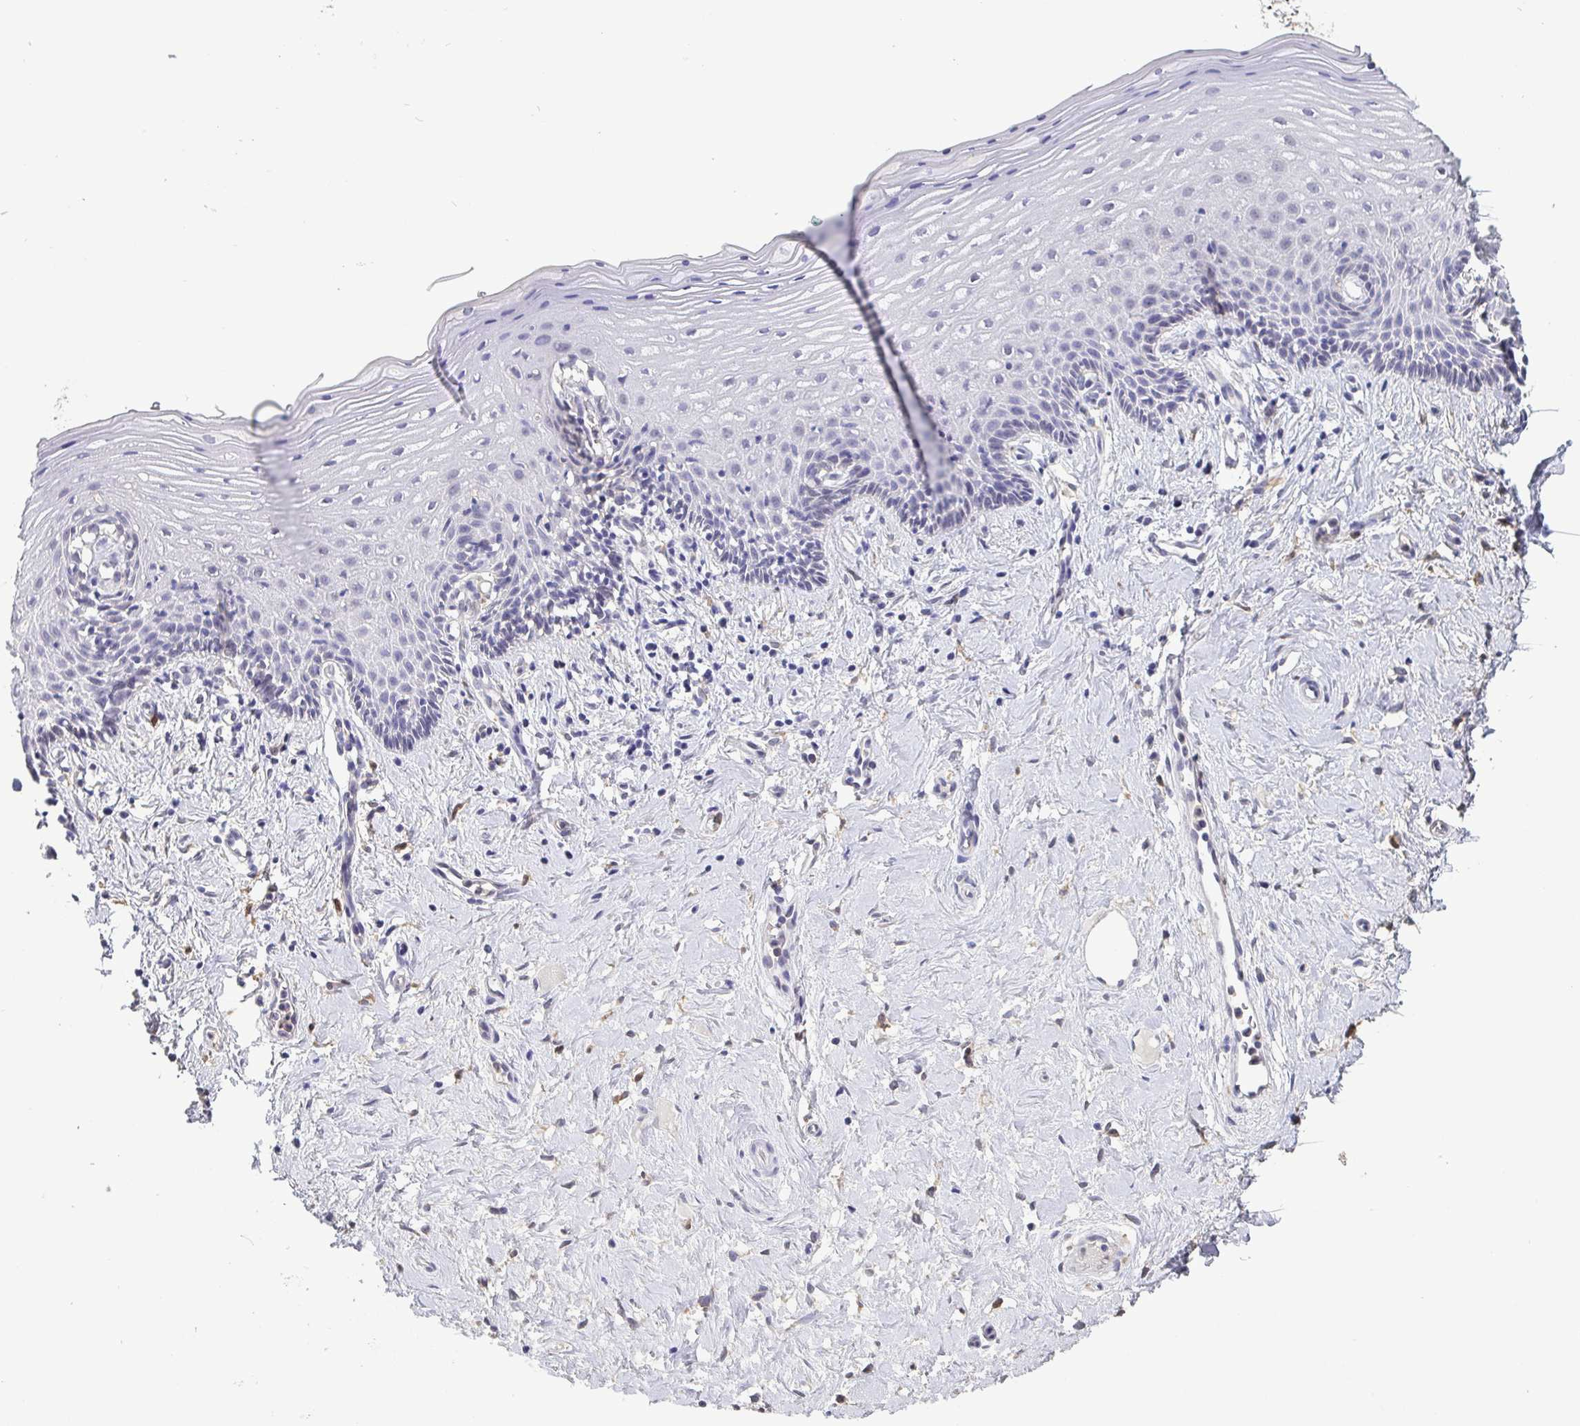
{"staining": {"intensity": "negative", "quantity": "none", "location": "none"}, "tissue": "vagina", "cell_type": "Squamous epithelial cells", "image_type": "normal", "snomed": [{"axis": "morphology", "description": "Normal tissue, NOS"}, {"axis": "topography", "description": "Vagina"}], "caption": "DAB immunohistochemical staining of normal vagina exhibits no significant positivity in squamous epithelial cells. (DAB immunohistochemistry visualized using brightfield microscopy, high magnification).", "gene": "IDH1", "patient": {"sex": "female", "age": 42}}